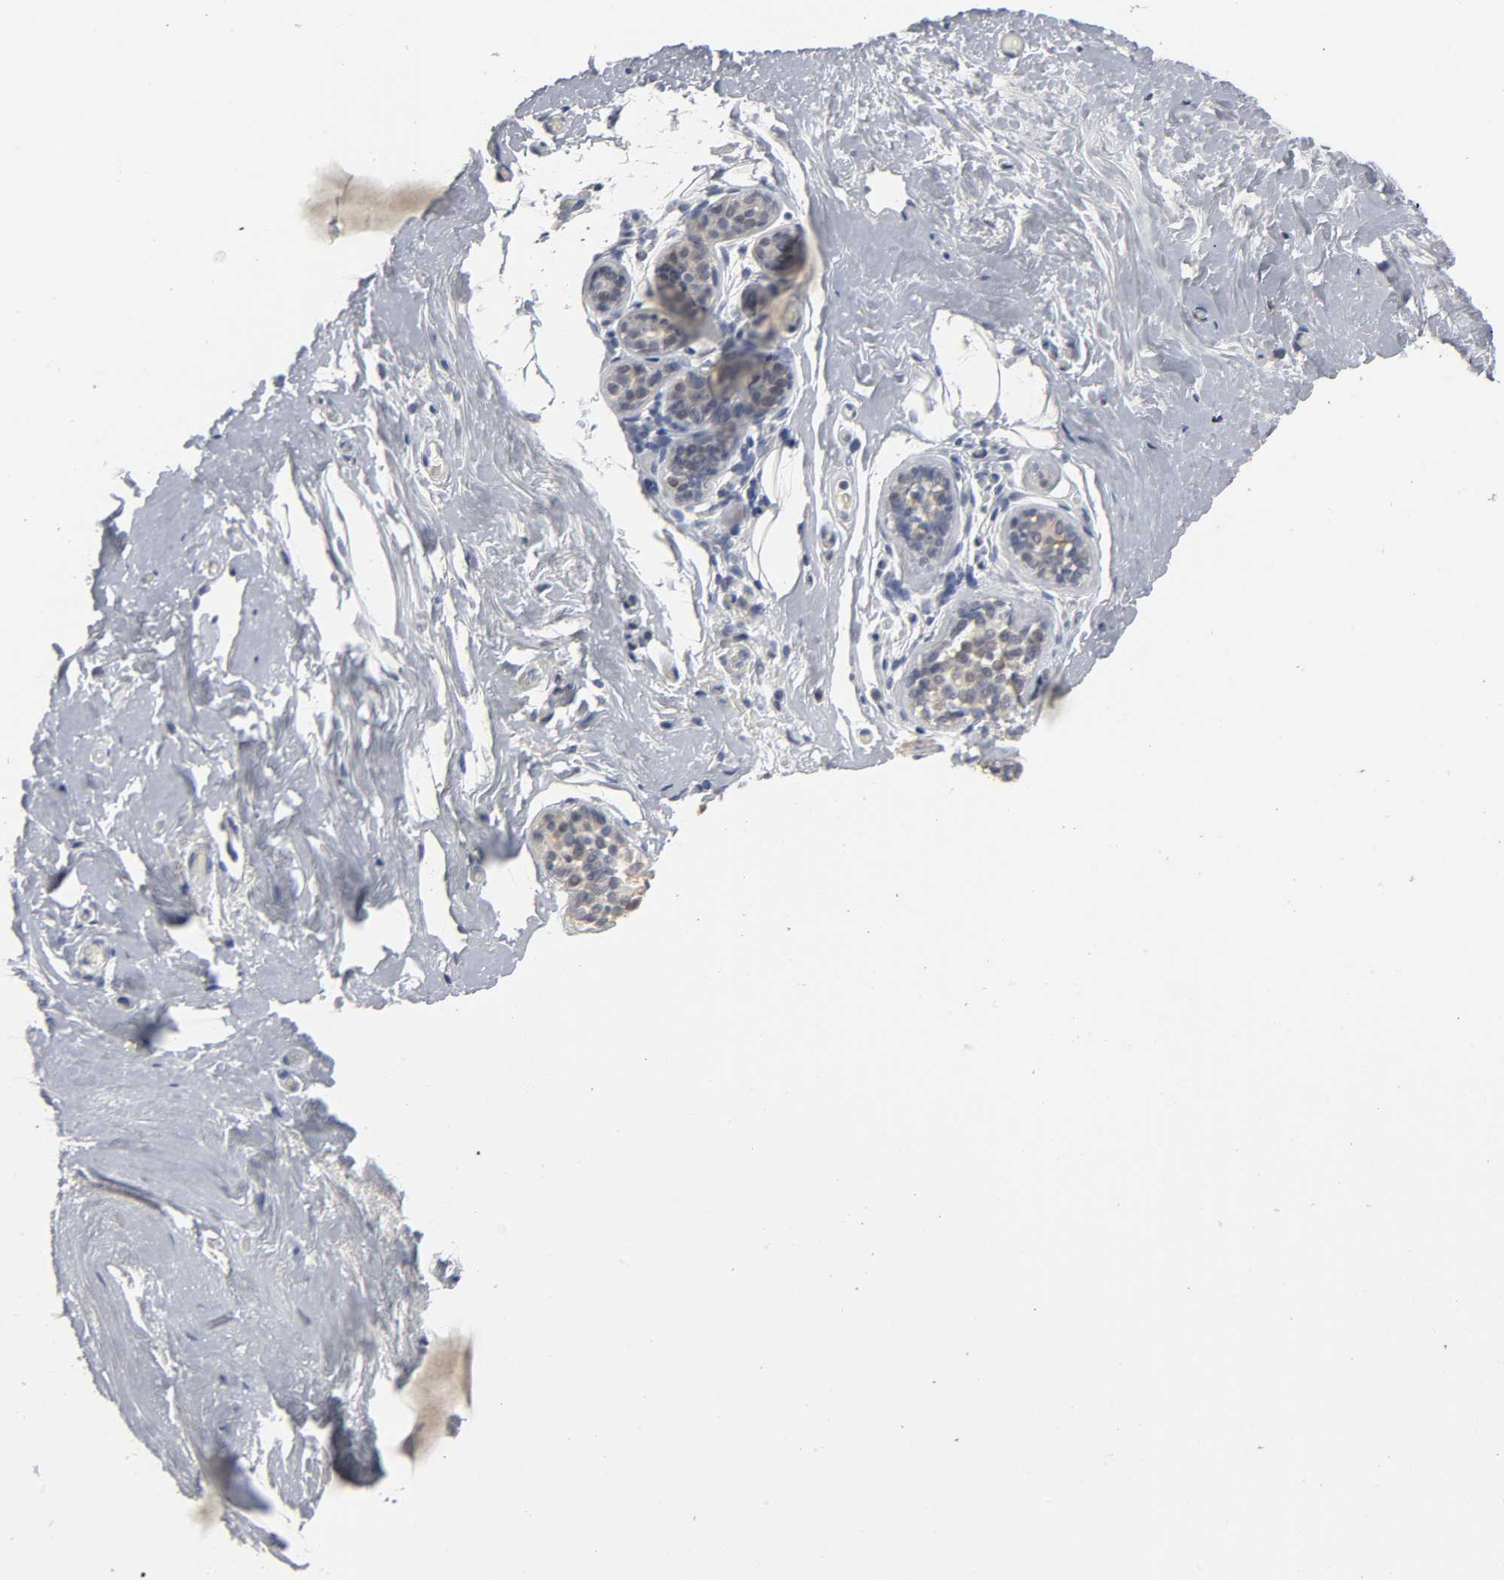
{"staining": {"intensity": "negative", "quantity": "none", "location": "none"}, "tissue": "breast", "cell_type": "Adipocytes", "image_type": "normal", "snomed": [{"axis": "morphology", "description": "Normal tissue, NOS"}, {"axis": "topography", "description": "Breast"}], "caption": "Immunohistochemical staining of unremarkable breast demonstrates no significant expression in adipocytes.", "gene": "TCAP", "patient": {"sex": "female", "age": 75}}